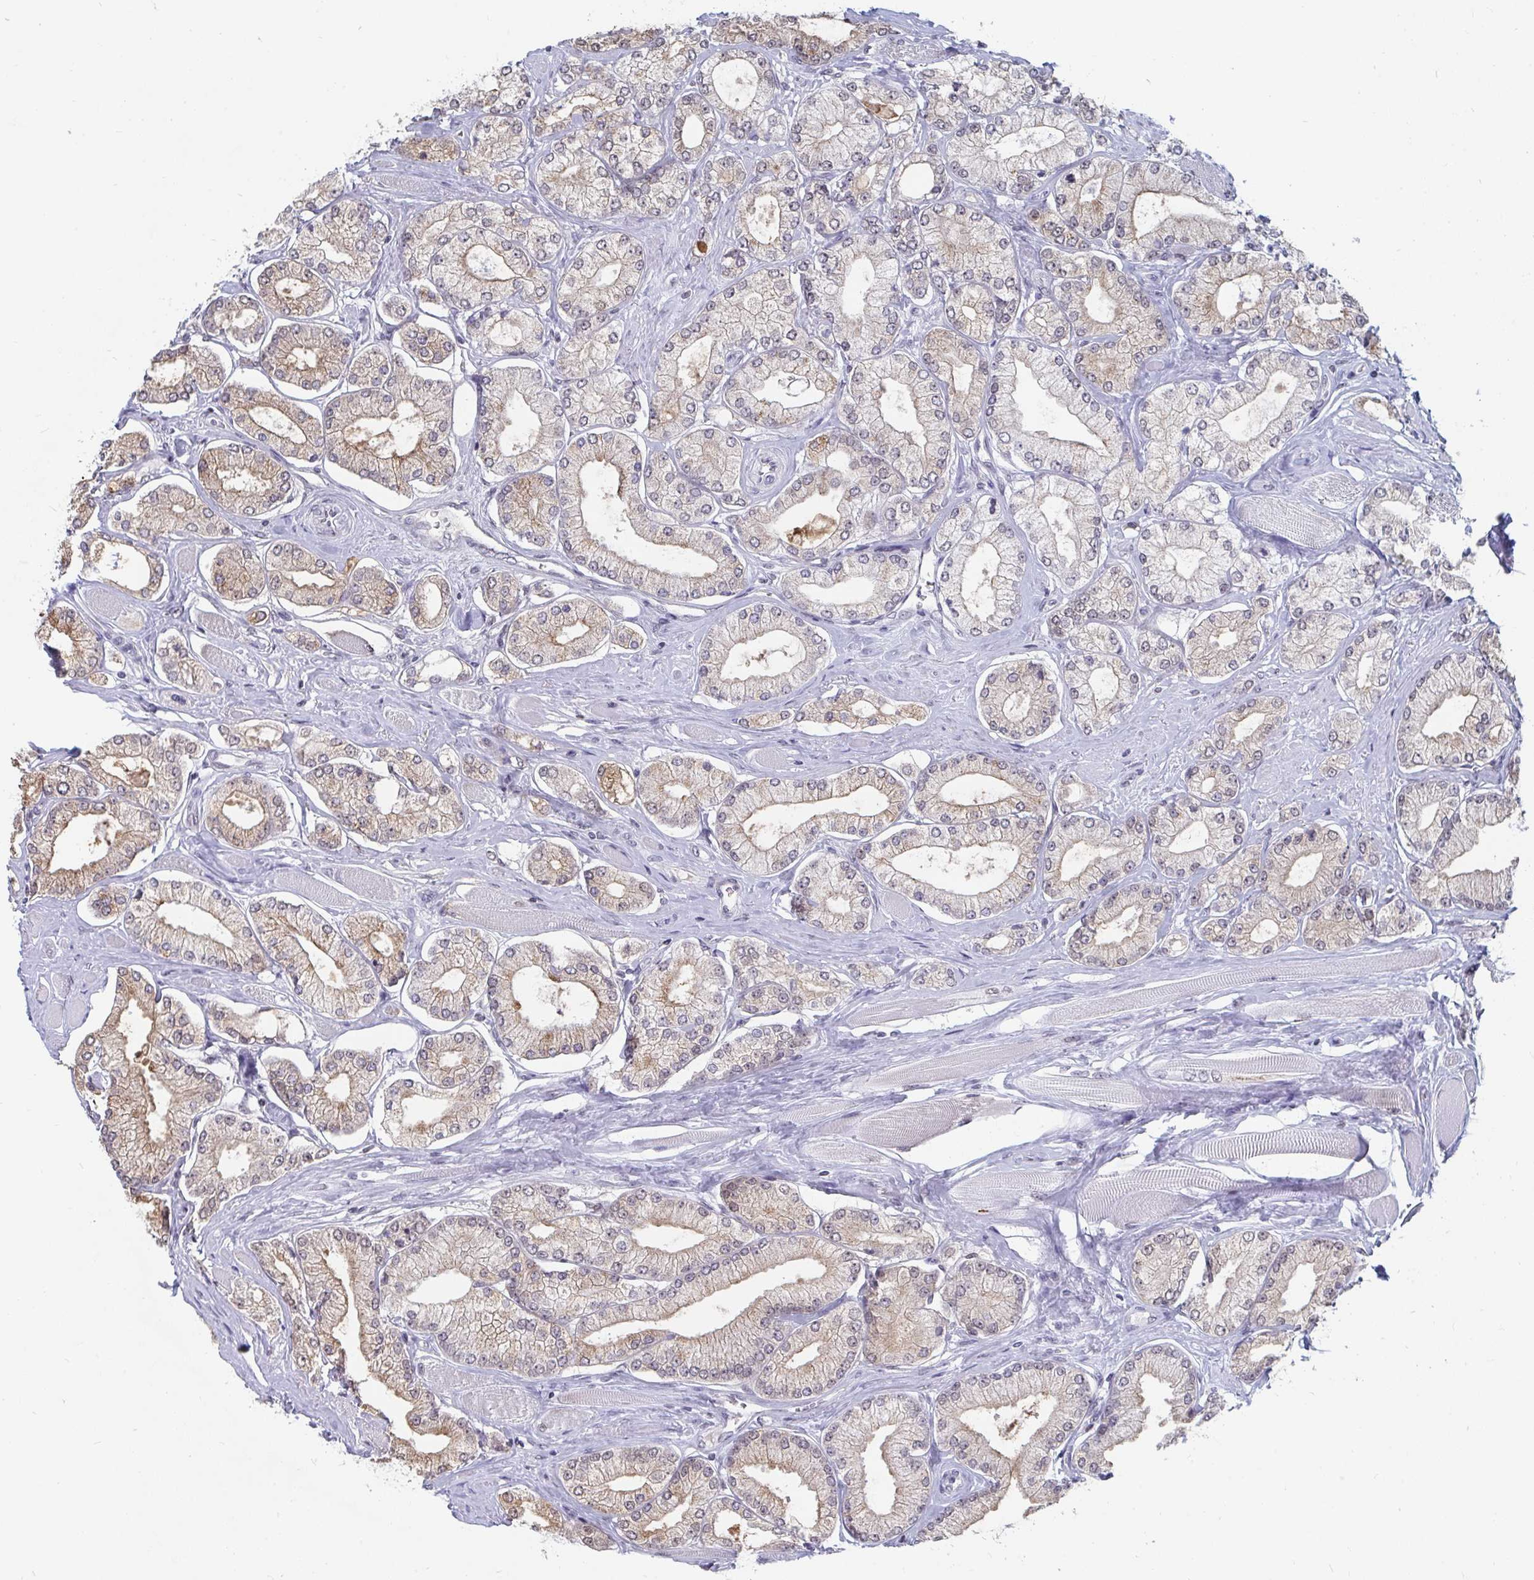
{"staining": {"intensity": "weak", "quantity": "25%-75%", "location": "cytoplasmic/membranous"}, "tissue": "prostate cancer", "cell_type": "Tumor cells", "image_type": "cancer", "snomed": [{"axis": "morphology", "description": "Adenocarcinoma, High grade"}, {"axis": "topography", "description": "Prostate"}], "caption": "IHC of prostate high-grade adenocarcinoma reveals low levels of weak cytoplasmic/membranous positivity in about 25%-75% of tumor cells.", "gene": "TRIP12", "patient": {"sex": "male", "age": 68}}